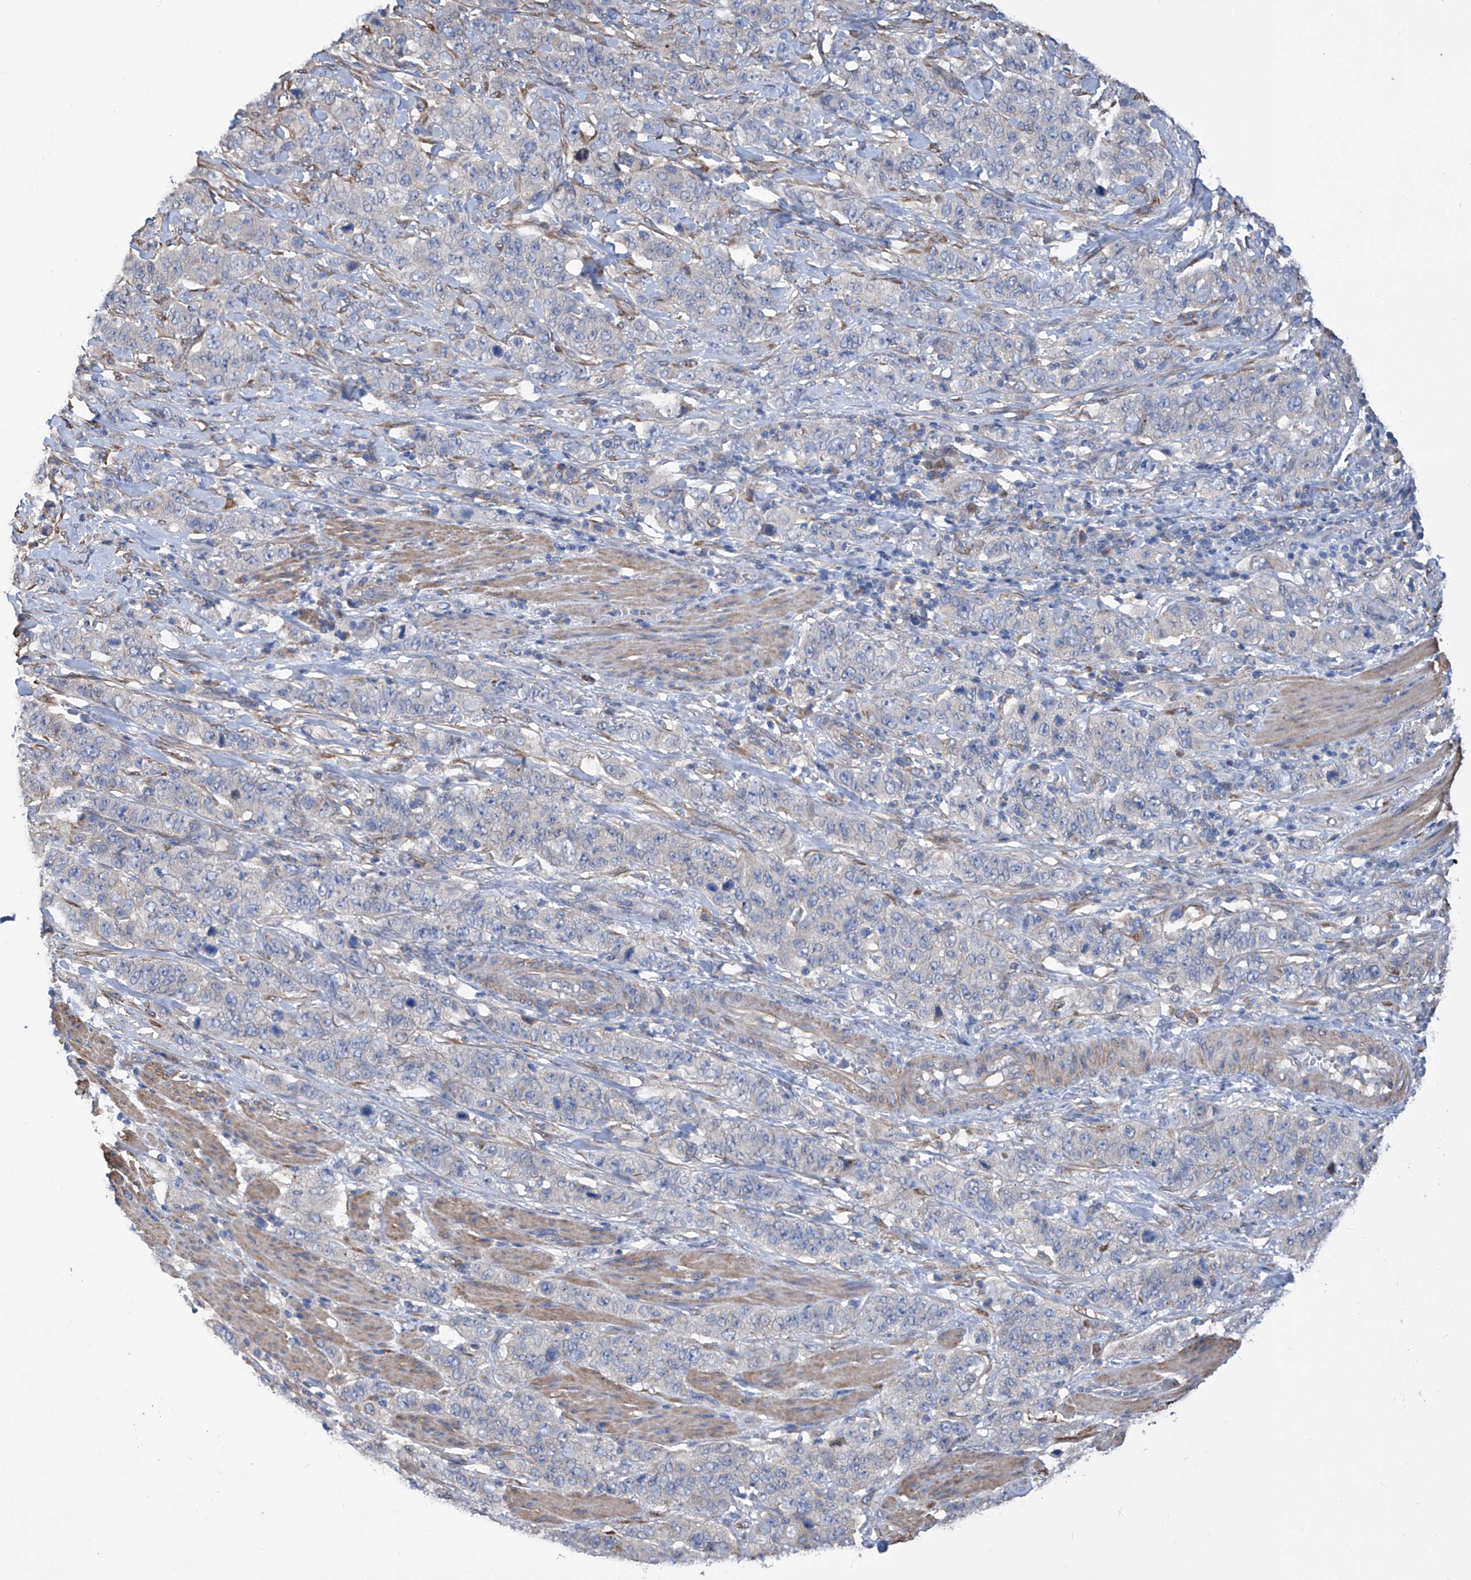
{"staining": {"intensity": "negative", "quantity": "none", "location": "none"}, "tissue": "stomach cancer", "cell_type": "Tumor cells", "image_type": "cancer", "snomed": [{"axis": "morphology", "description": "Adenocarcinoma, NOS"}, {"axis": "topography", "description": "Stomach"}], "caption": "This is an immunohistochemistry image of stomach adenocarcinoma. There is no expression in tumor cells.", "gene": "SMS", "patient": {"sex": "male", "age": 48}}